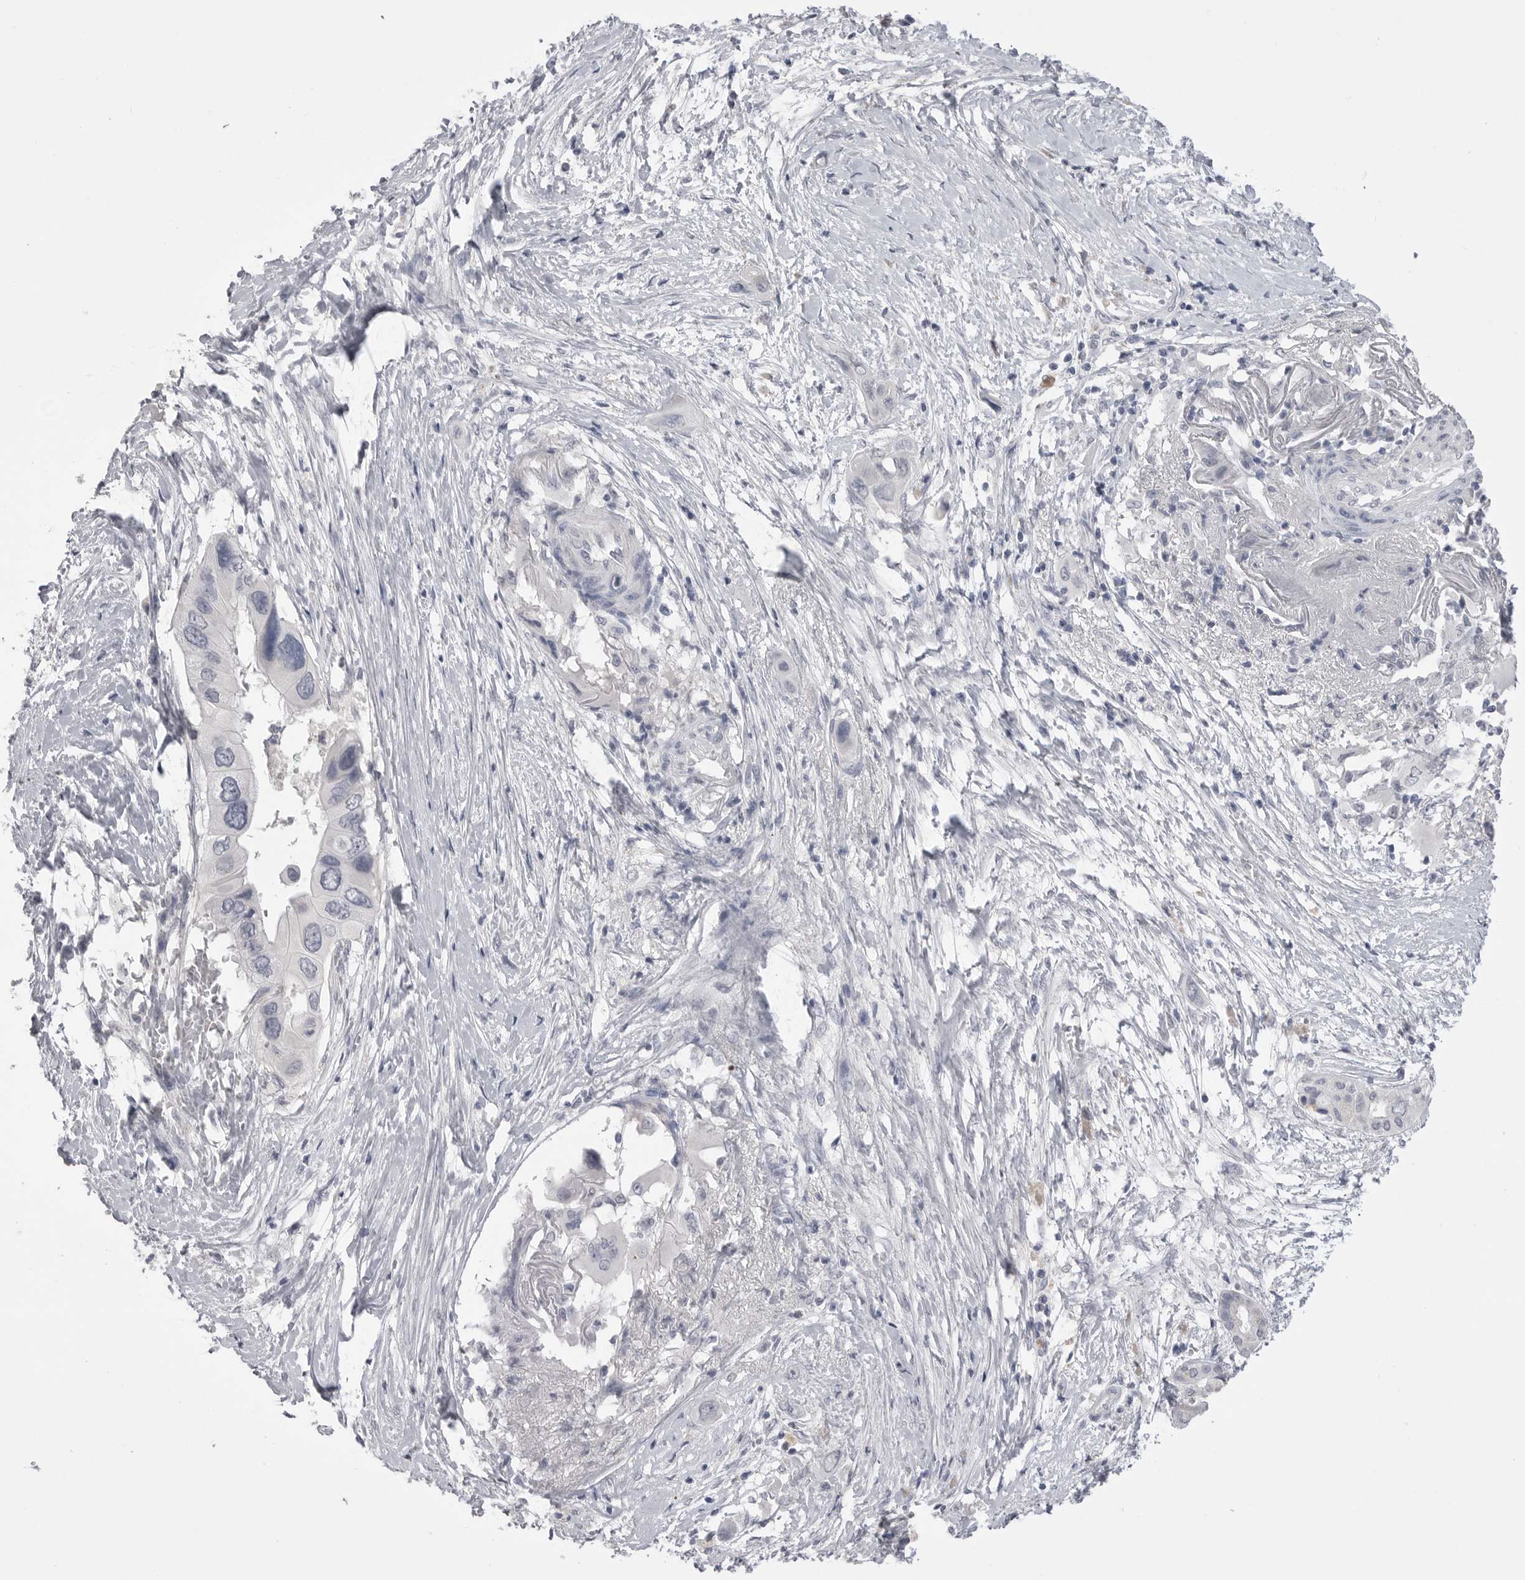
{"staining": {"intensity": "negative", "quantity": "none", "location": "none"}, "tissue": "pancreatic cancer", "cell_type": "Tumor cells", "image_type": "cancer", "snomed": [{"axis": "morphology", "description": "Adenocarcinoma, NOS"}, {"axis": "topography", "description": "Pancreas"}], "caption": "High magnification brightfield microscopy of pancreatic adenocarcinoma stained with DAB (brown) and counterstained with hematoxylin (blue): tumor cells show no significant positivity.", "gene": "CPB1", "patient": {"sex": "male", "age": 66}}